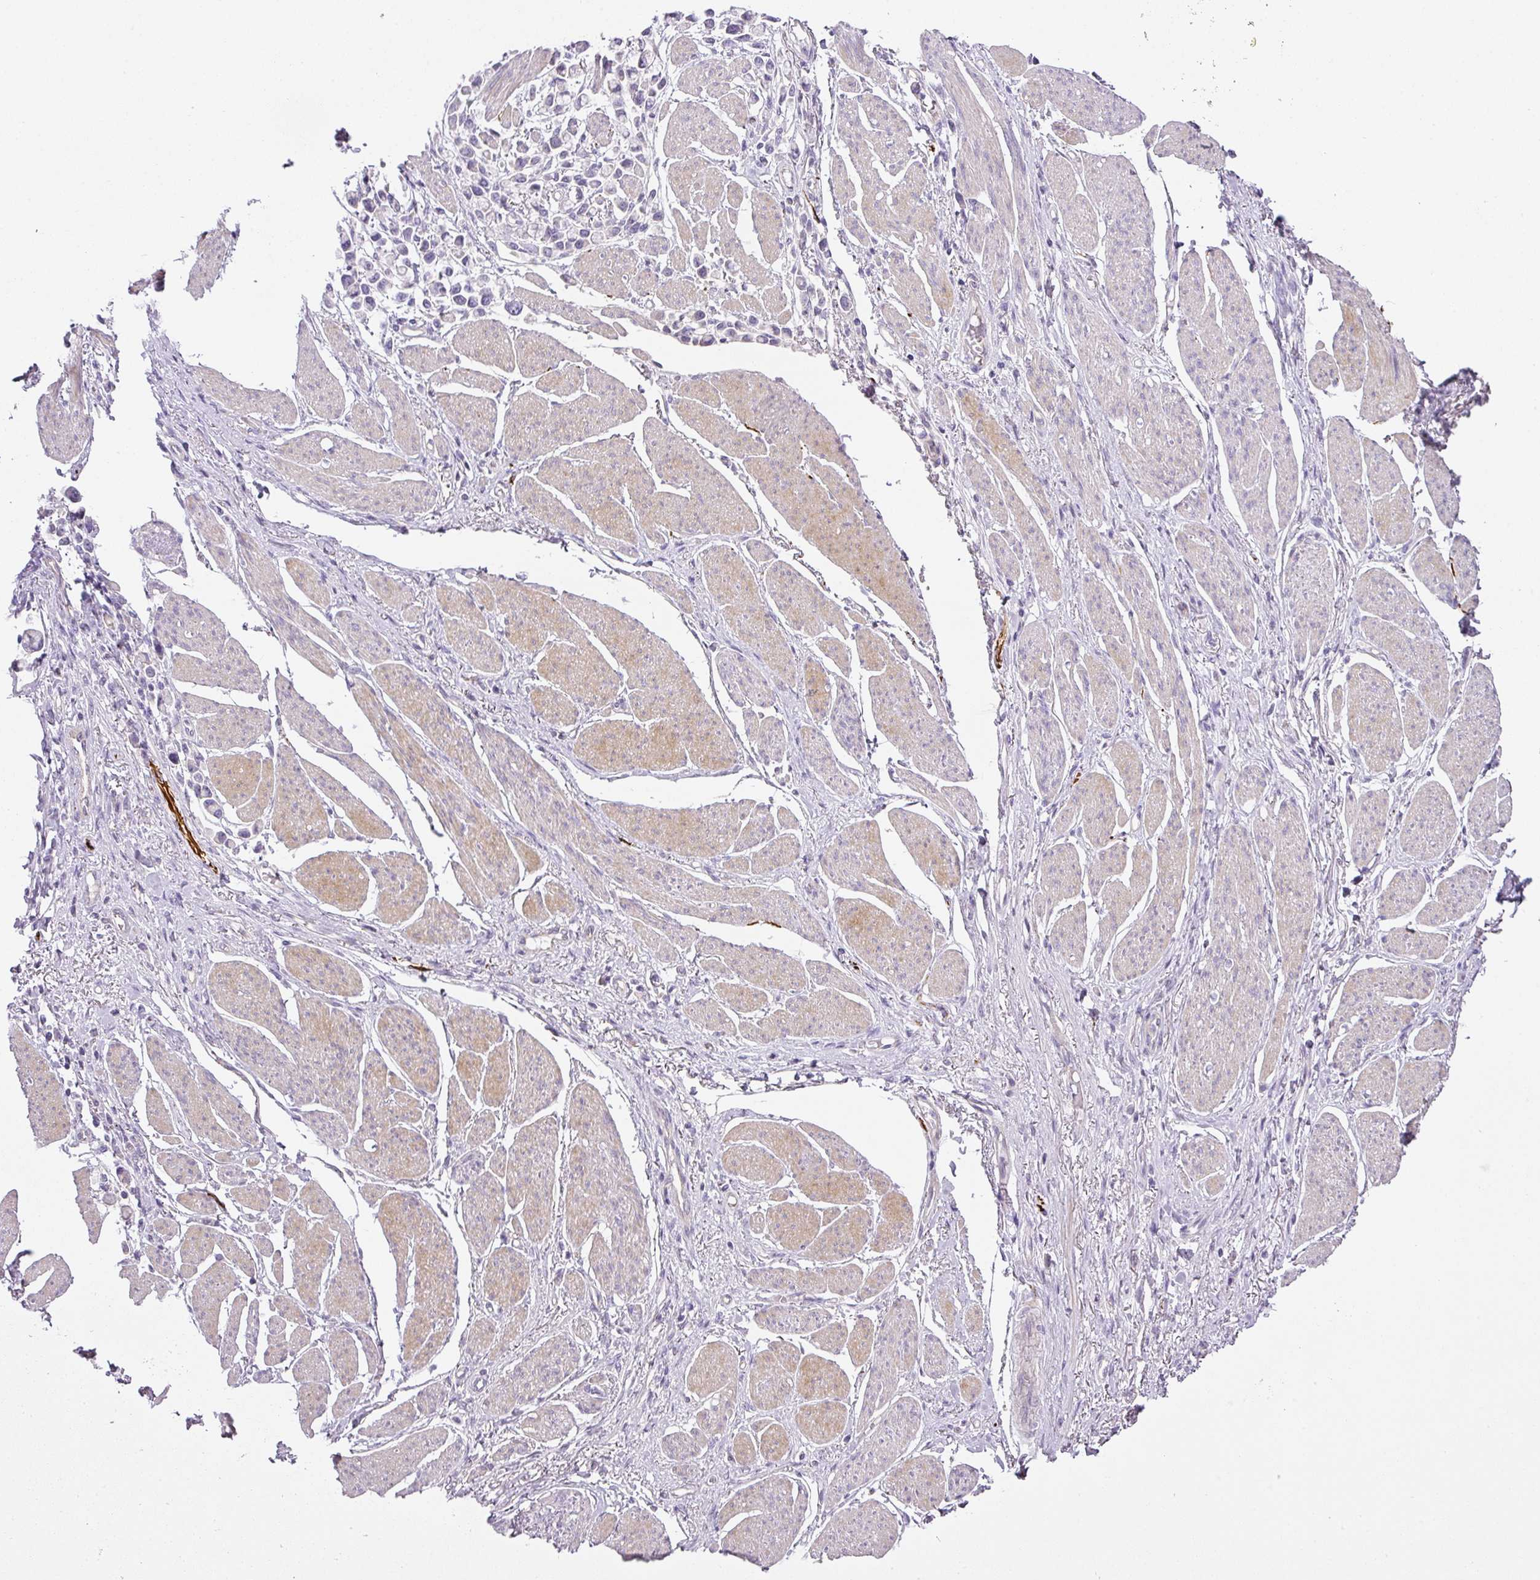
{"staining": {"intensity": "negative", "quantity": "none", "location": "none"}, "tissue": "stomach cancer", "cell_type": "Tumor cells", "image_type": "cancer", "snomed": [{"axis": "morphology", "description": "Adenocarcinoma, NOS"}, {"axis": "topography", "description": "Stomach"}], "caption": "This is an IHC image of human adenocarcinoma (stomach). There is no positivity in tumor cells.", "gene": "RAX2", "patient": {"sex": "female", "age": 81}}